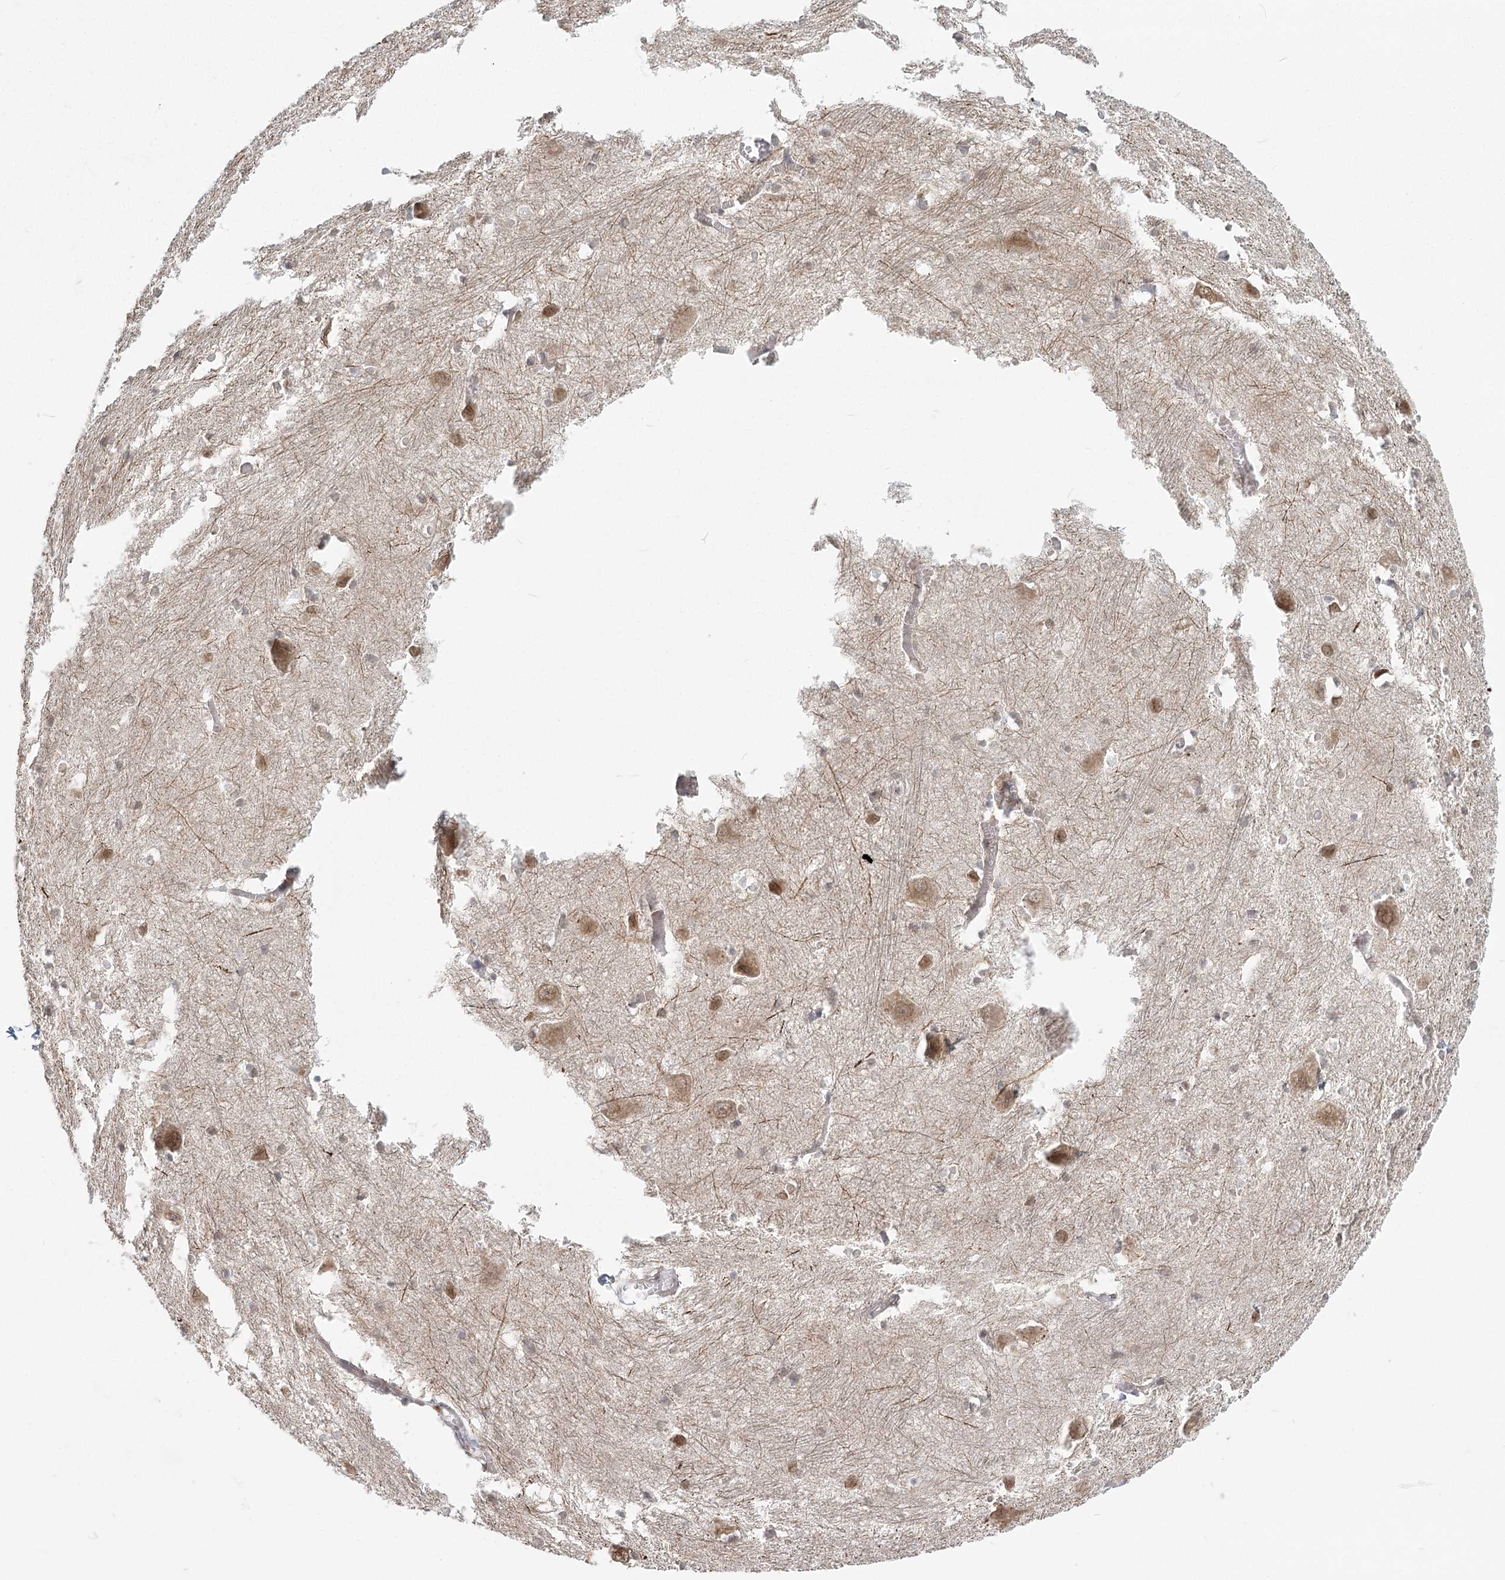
{"staining": {"intensity": "moderate", "quantity": "<25%", "location": "cytoplasmic/membranous,nuclear"}, "tissue": "caudate", "cell_type": "Glial cells", "image_type": "normal", "snomed": [{"axis": "morphology", "description": "Normal tissue, NOS"}, {"axis": "topography", "description": "Lateral ventricle wall"}], "caption": "Moderate cytoplasmic/membranous,nuclear staining is appreciated in about <25% of glial cells in normal caudate. The protein of interest is stained brown, and the nuclei are stained in blue (DAB (3,3'-diaminobenzidine) IHC with brightfield microscopy, high magnification).", "gene": "LACTB", "patient": {"sex": "male", "age": 37}}